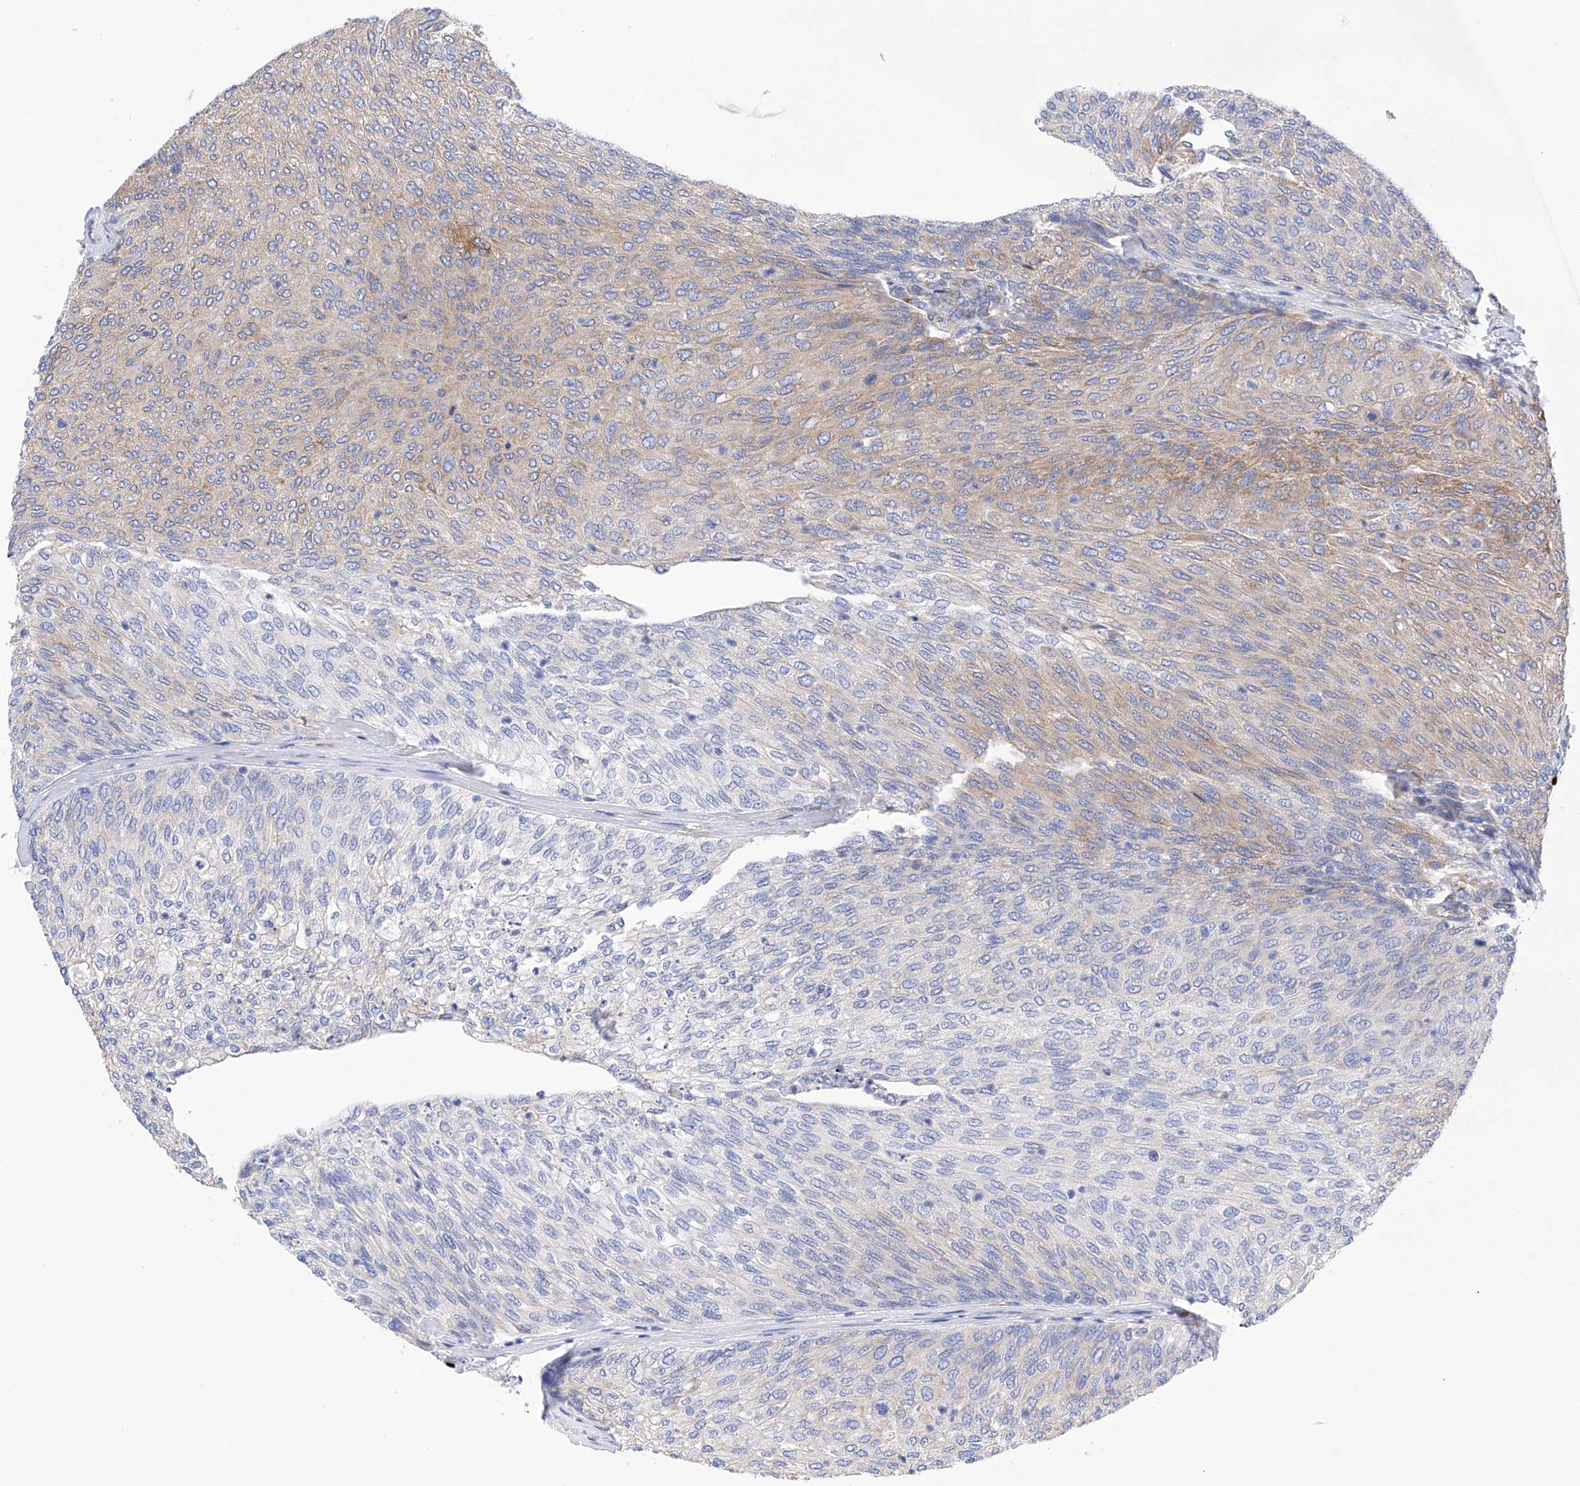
{"staining": {"intensity": "weak", "quantity": "<25%", "location": "cytoplasmic/membranous"}, "tissue": "urothelial cancer", "cell_type": "Tumor cells", "image_type": "cancer", "snomed": [{"axis": "morphology", "description": "Urothelial carcinoma, Low grade"}, {"axis": "topography", "description": "Urinary bladder"}], "caption": "A high-resolution histopathology image shows immunohistochemistry (IHC) staining of urothelial cancer, which reveals no significant expression in tumor cells.", "gene": "PDIA5", "patient": {"sex": "female", "age": 79}}